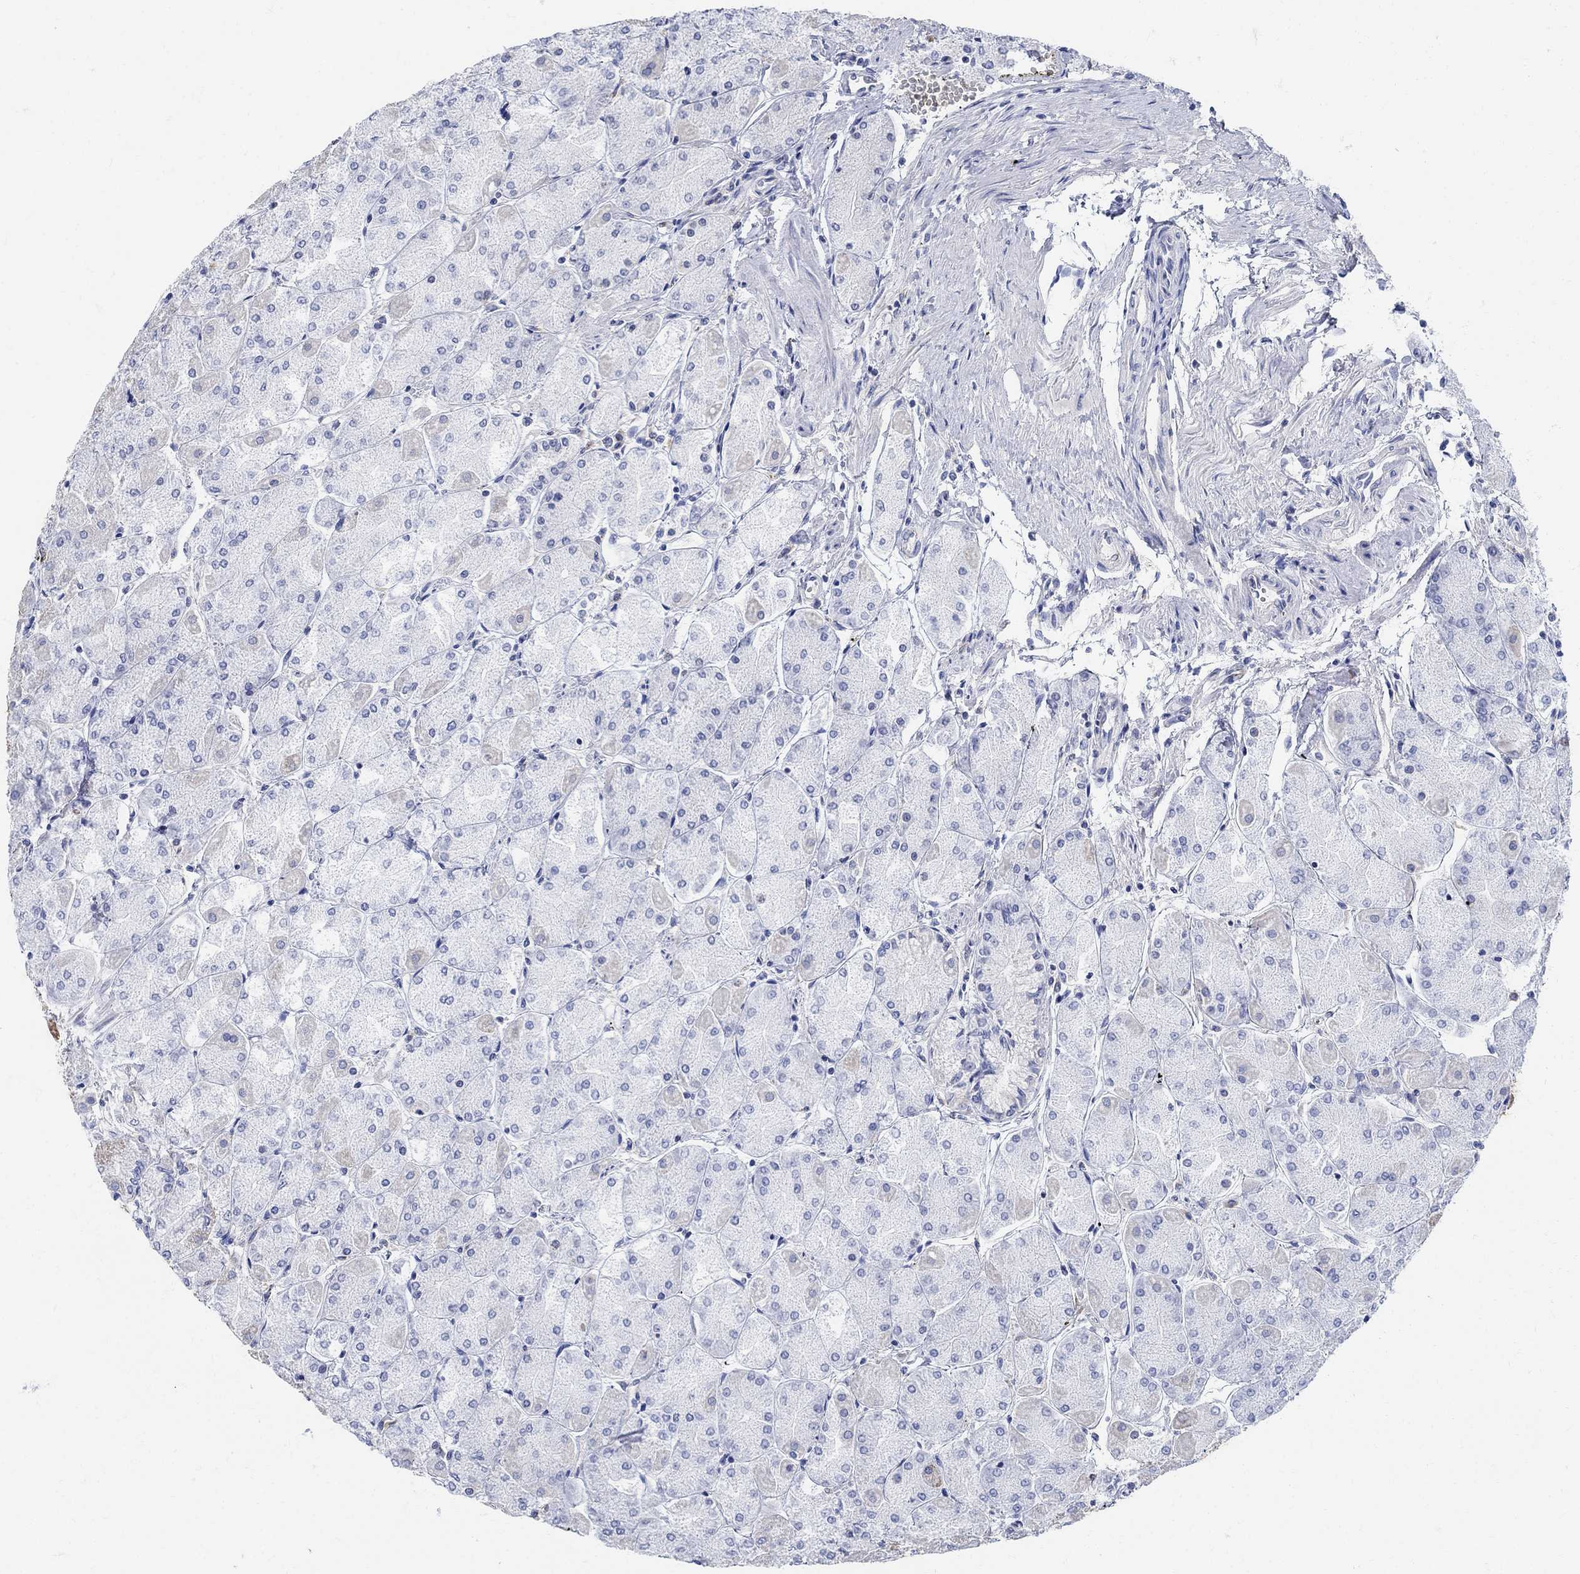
{"staining": {"intensity": "weak", "quantity": "25%-75%", "location": "cytoplasmic/membranous"}, "tissue": "stomach", "cell_type": "Glandular cells", "image_type": "normal", "snomed": [{"axis": "morphology", "description": "Normal tissue, NOS"}, {"axis": "topography", "description": "Stomach, upper"}], "caption": "A histopathology image of stomach stained for a protein shows weak cytoplasmic/membranous brown staining in glandular cells.", "gene": "PHF21B", "patient": {"sex": "male", "age": 60}}